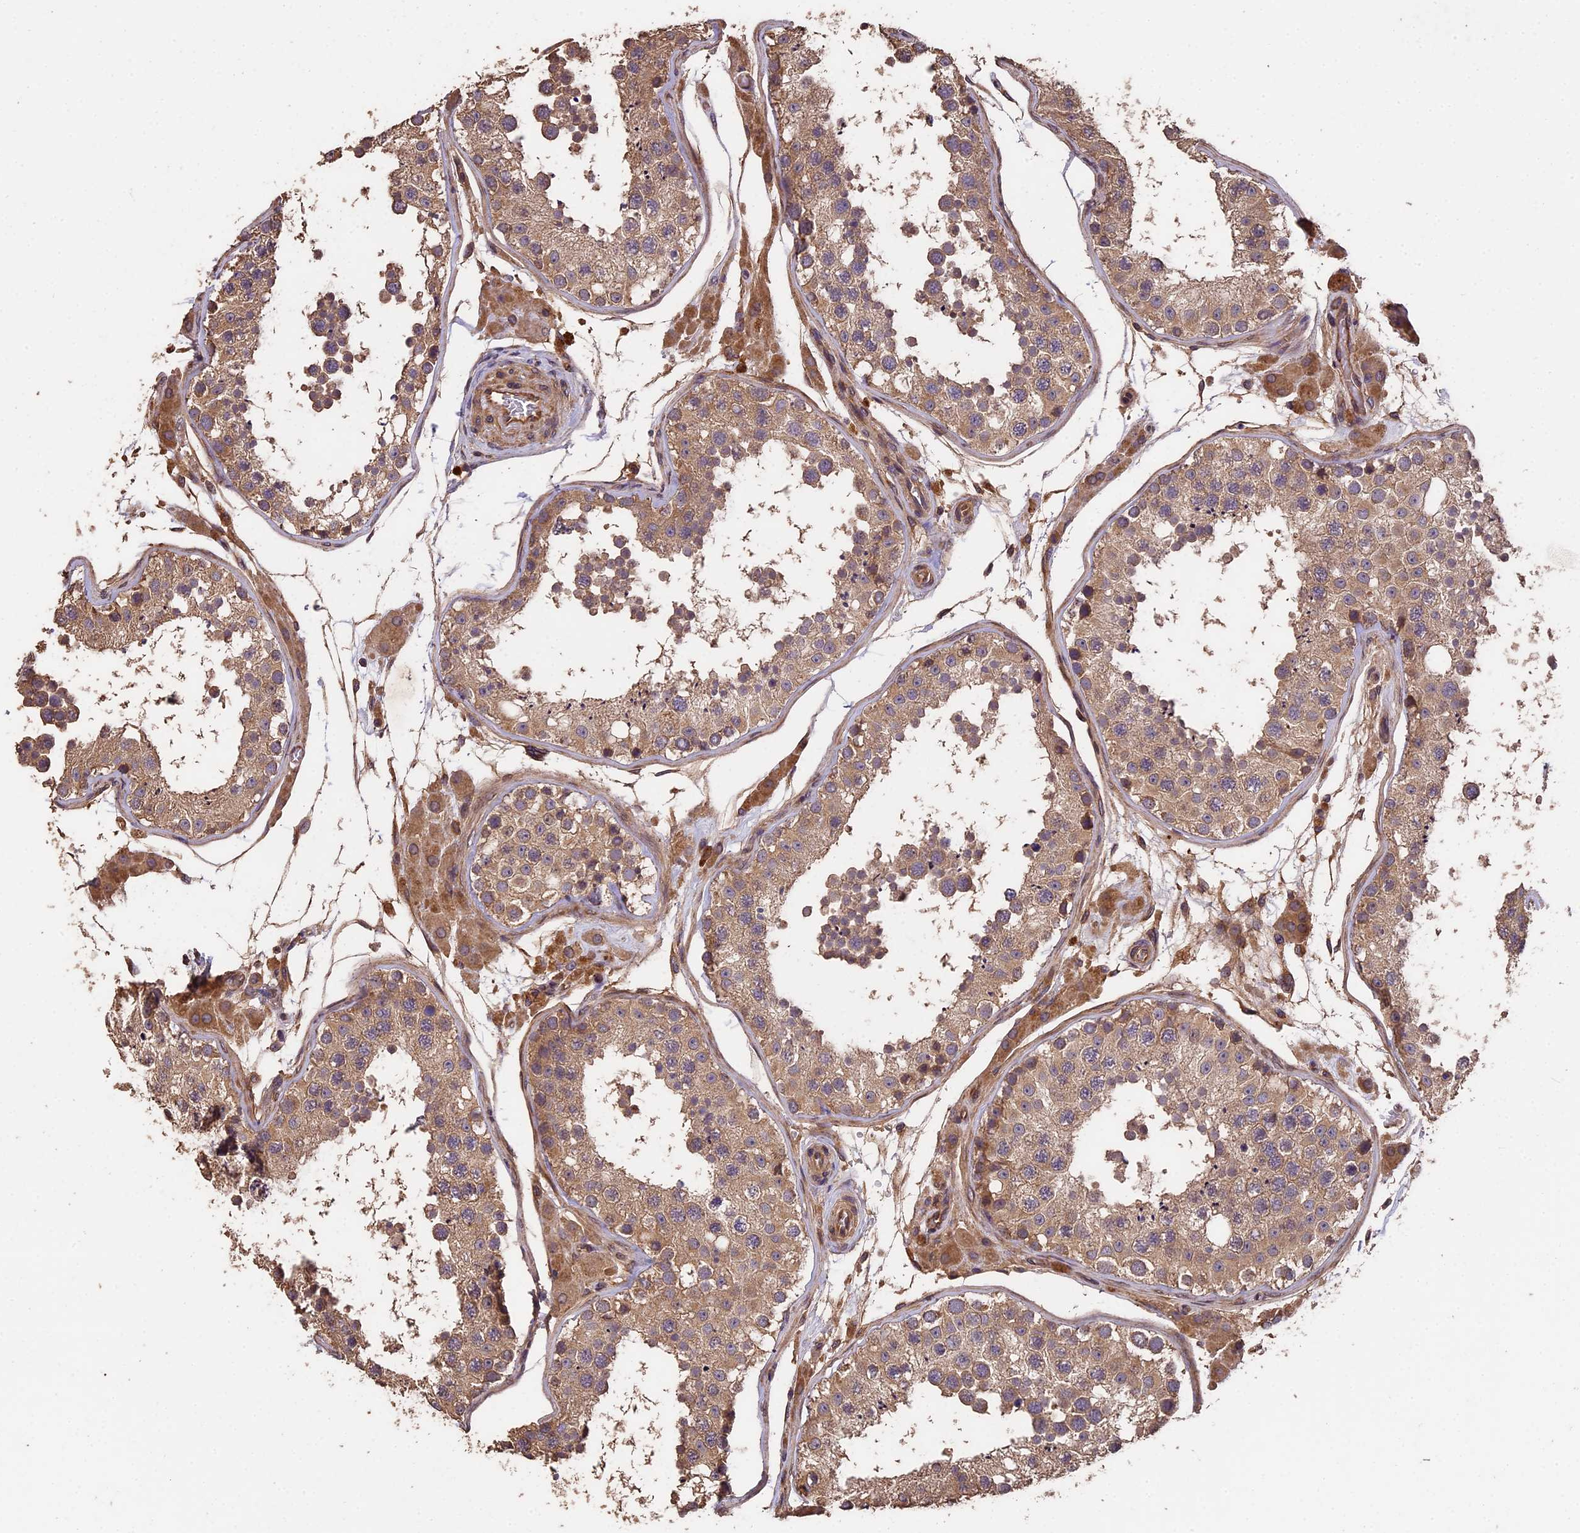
{"staining": {"intensity": "moderate", "quantity": ">75%", "location": "cytoplasmic/membranous"}, "tissue": "testis", "cell_type": "Cells in seminiferous ducts", "image_type": "normal", "snomed": [{"axis": "morphology", "description": "Normal tissue, NOS"}, {"axis": "topography", "description": "Testis"}, {"axis": "topography", "description": "Epididymis"}], "caption": "The image displays immunohistochemical staining of normal testis. There is moderate cytoplasmic/membranous expression is present in approximately >75% of cells in seminiferous ducts.", "gene": "CHD9", "patient": {"sex": "male", "age": 26}}